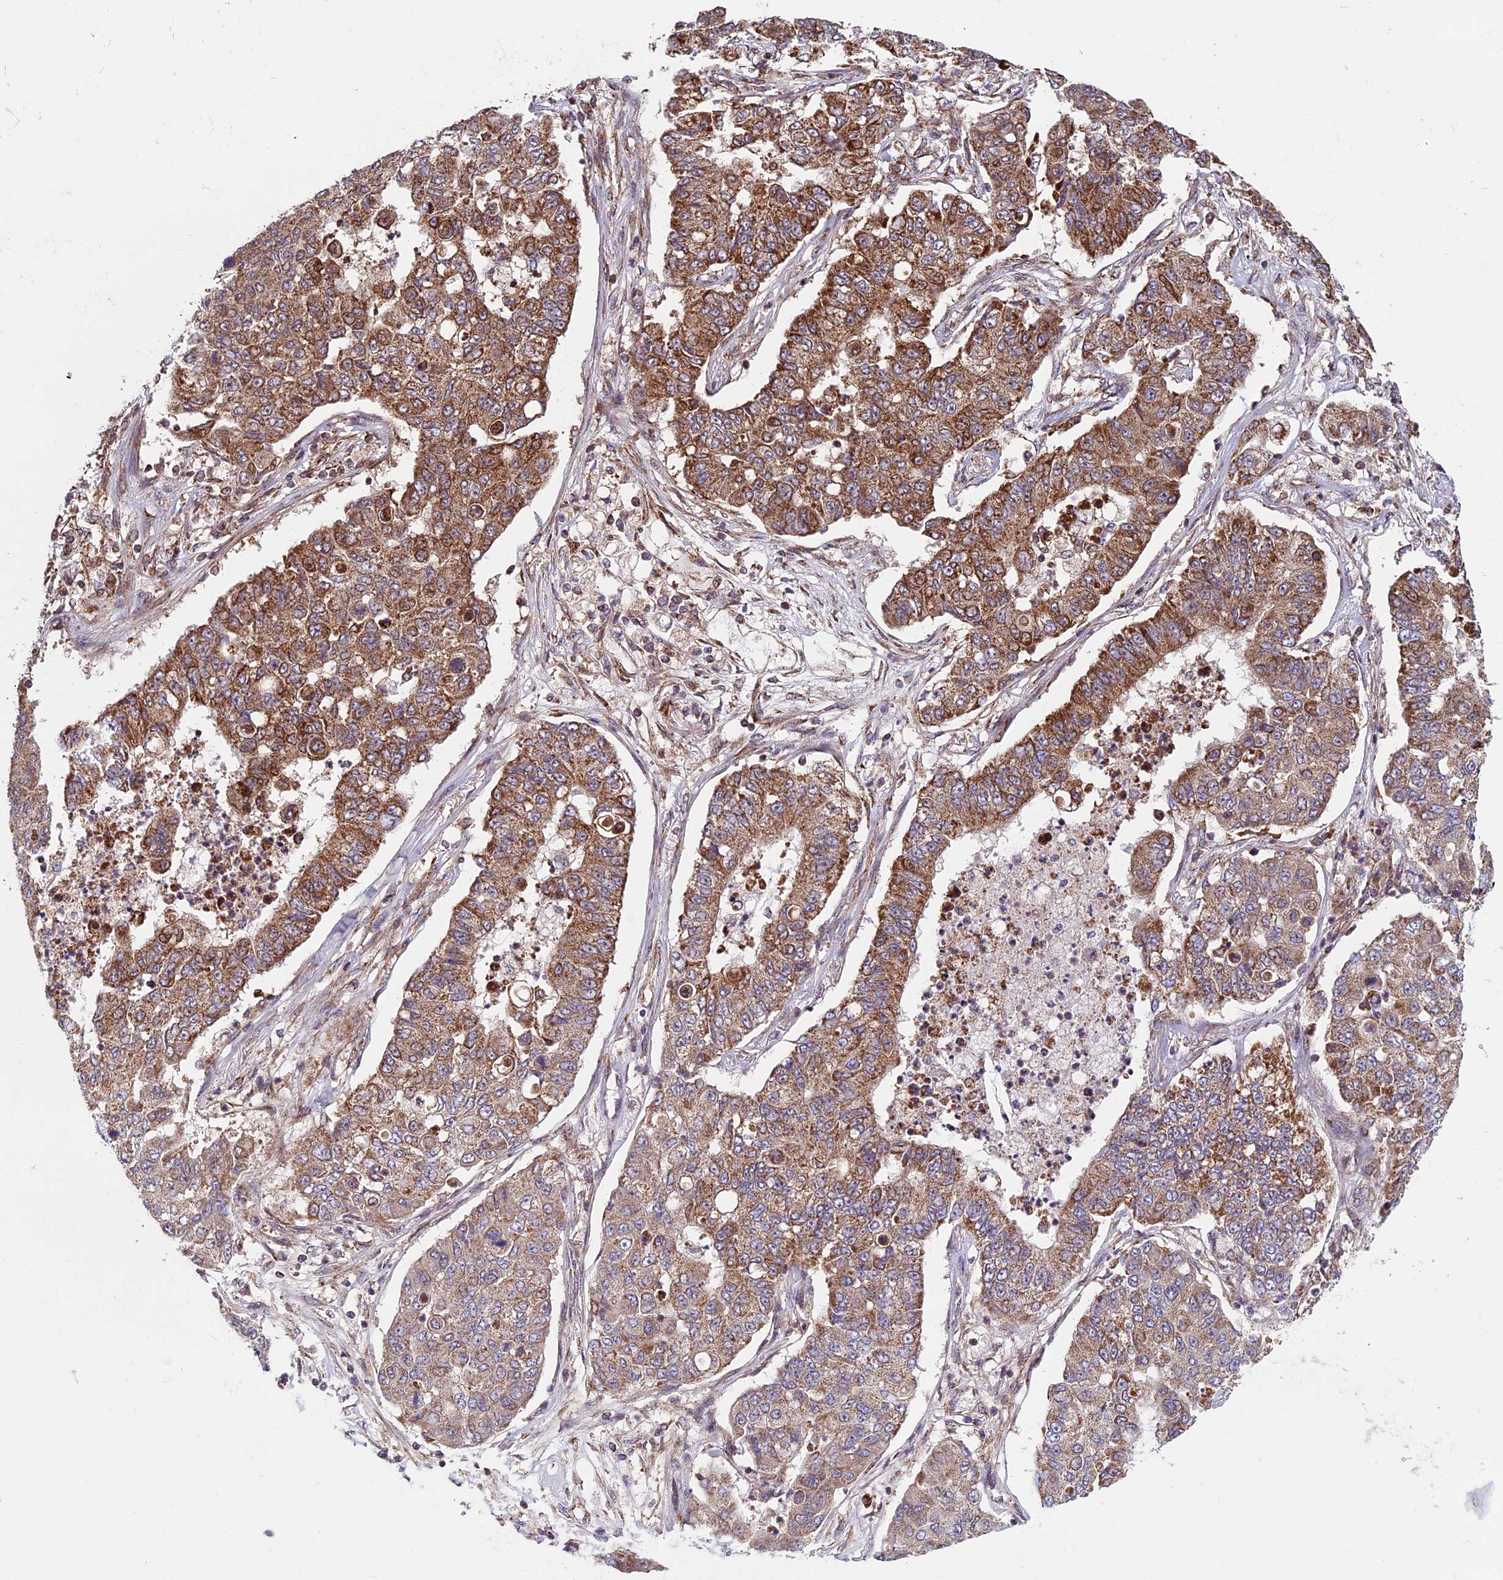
{"staining": {"intensity": "strong", "quantity": "25%-75%", "location": "cytoplasmic/membranous"}, "tissue": "lung cancer", "cell_type": "Tumor cells", "image_type": "cancer", "snomed": [{"axis": "morphology", "description": "Squamous cell carcinoma, NOS"}, {"axis": "topography", "description": "Lung"}], "caption": "This is an image of immunohistochemistry (IHC) staining of lung cancer, which shows strong expression in the cytoplasmic/membranous of tumor cells.", "gene": "CCDC8", "patient": {"sex": "male", "age": 74}}